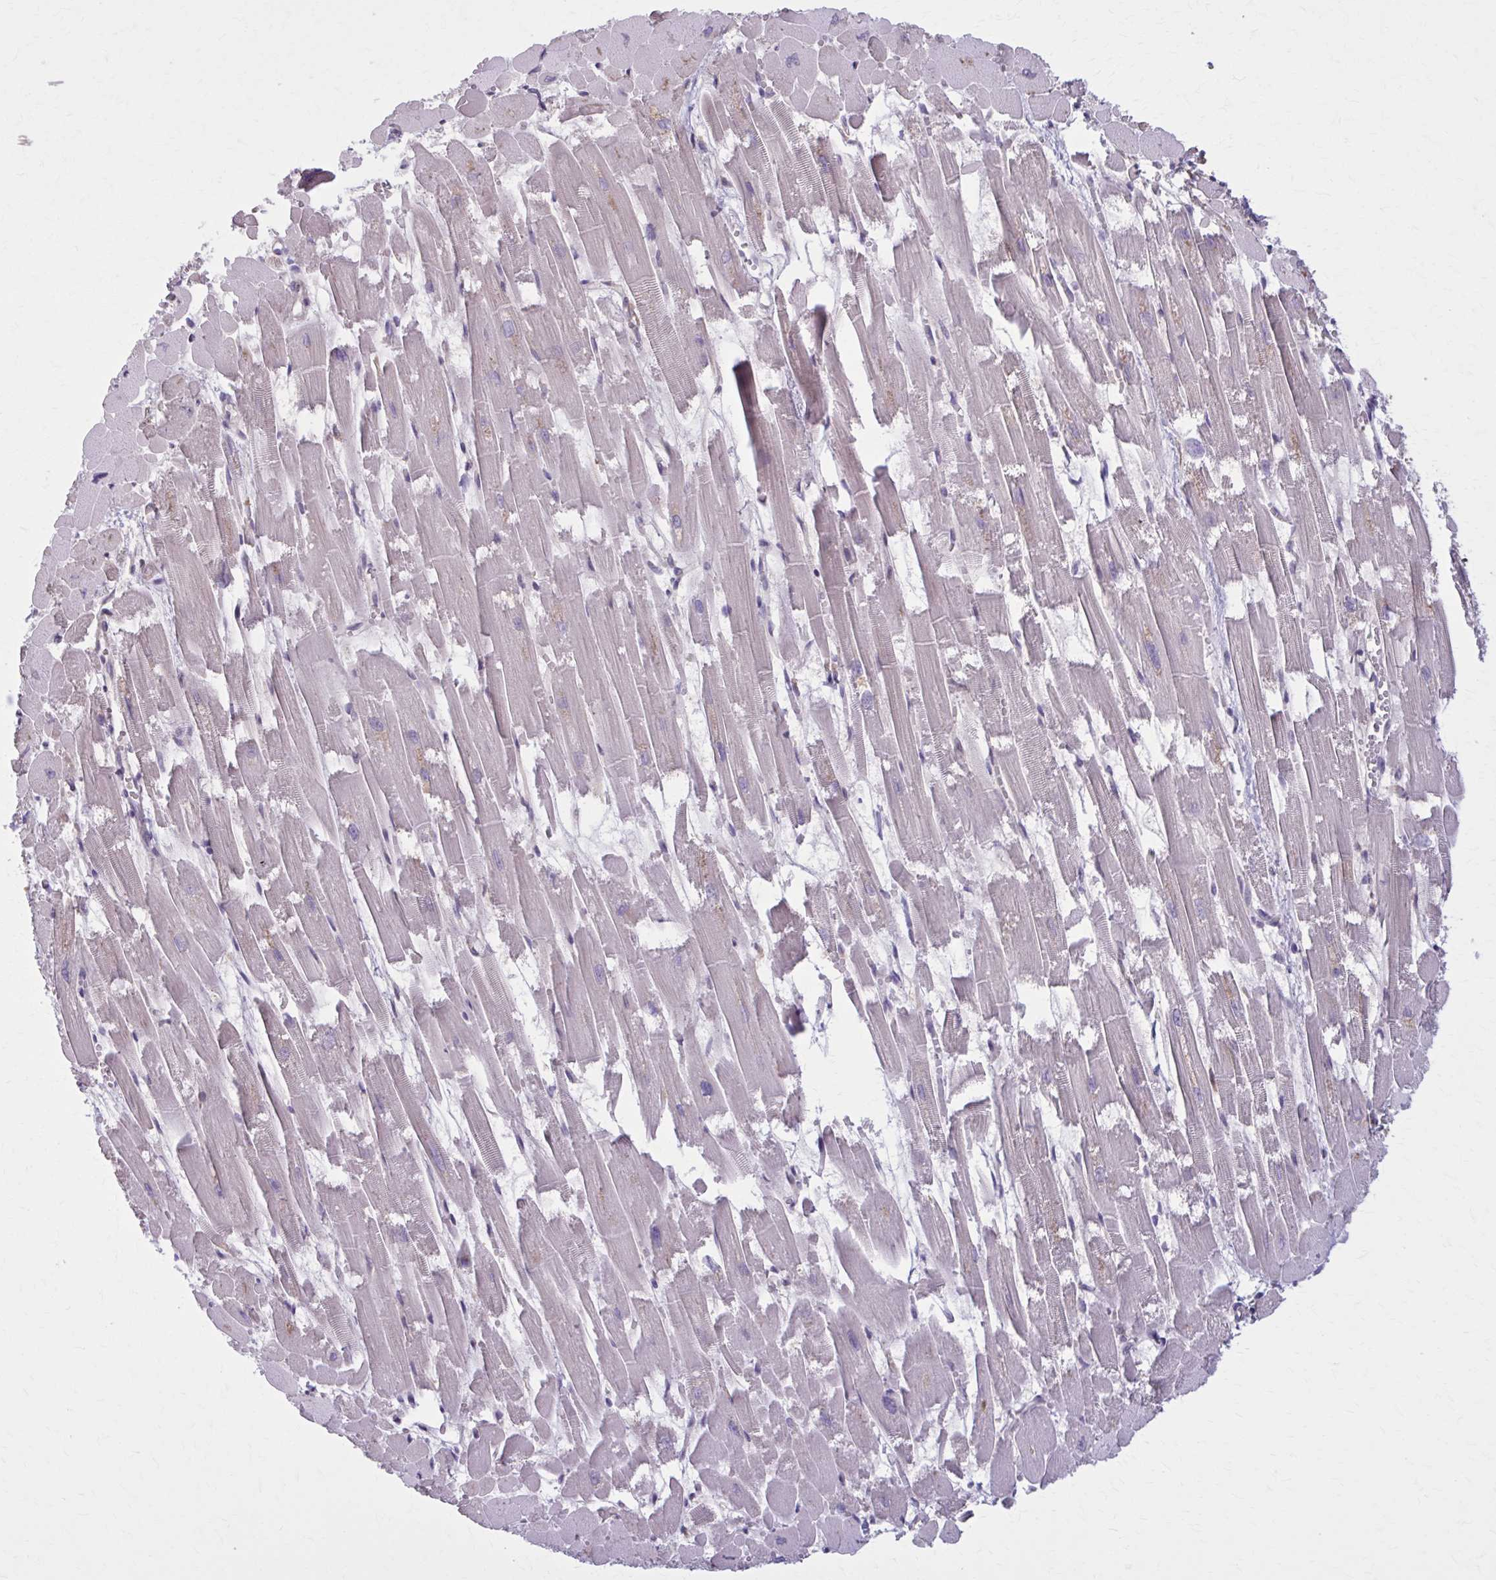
{"staining": {"intensity": "negative", "quantity": "none", "location": "none"}, "tissue": "heart muscle", "cell_type": "Cardiomyocytes", "image_type": "normal", "snomed": [{"axis": "morphology", "description": "Normal tissue, NOS"}, {"axis": "topography", "description": "Heart"}], "caption": "Immunohistochemistry of normal human heart muscle displays no expression in cardiomyocytes. (Stains: DAB (3,3'-diaminobenzidine) immunohistochemistry with hematoxylin counter stain, Microscopy: brightfield microscopy at high magnification).", "gene": "NUMBL", "patient": {"sex": "female", "age": 52}}